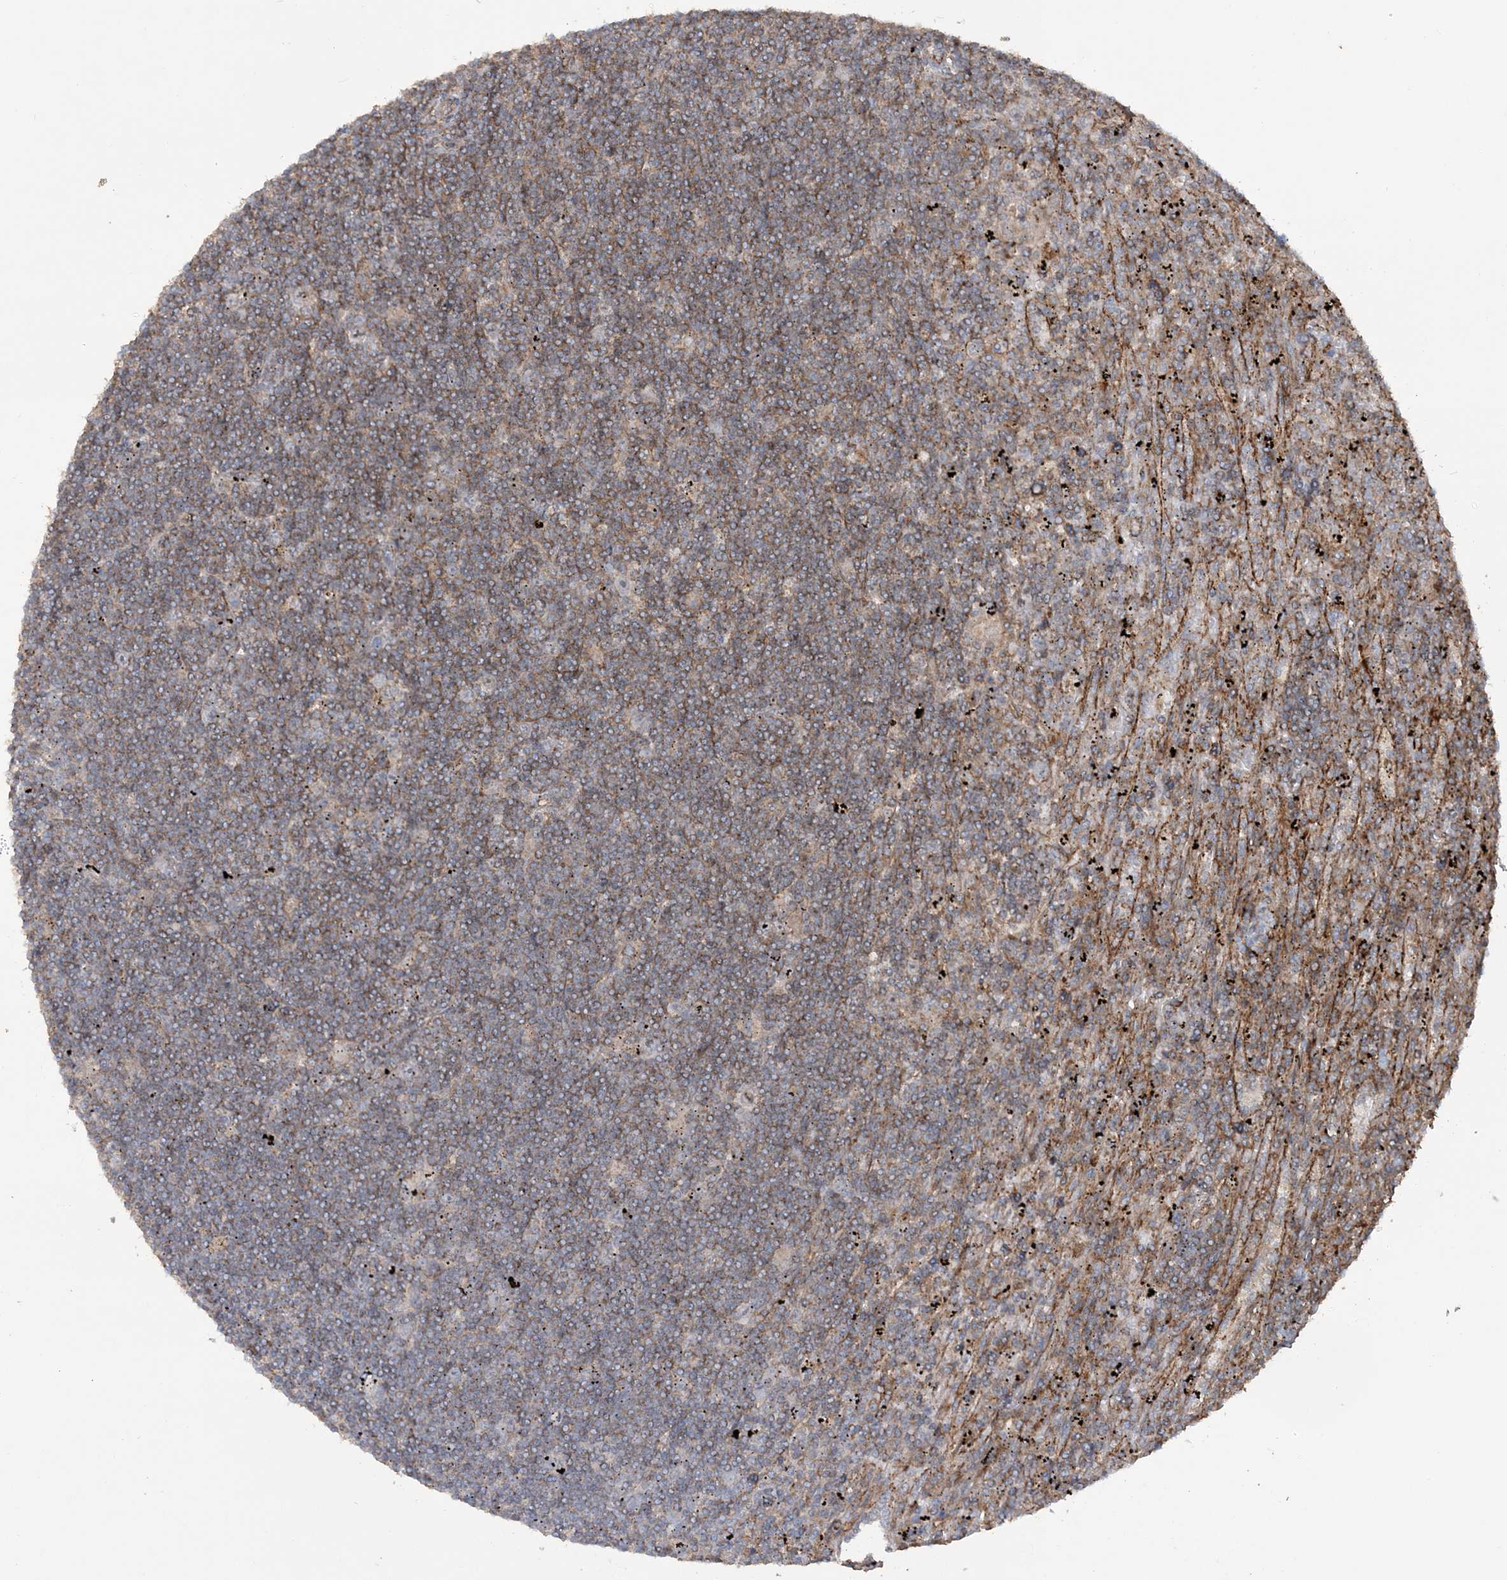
{"staining": {"intensity": "weak", "quantity": "25%-75%", "location": "cytoplasmic/membranous"}, "tissue": "lymphoma", "cell_type": "Tumor cells", "image_type": "cancer", "snomed": [{"axis": "morphology", "description": "Malignant lymphoma, non-Hodgkin's type, Low grade"}, {"axis": "topography", "description": "Spleen"}], "caption": "A brown stain labels weak cytoplasmic/membranous expression of a protein in lymphoma tumor cells. (Stains: DAB (3,3'-diaminobenzidine) in brown, nuclei in blue, Microscopy: brightfield microscopy at high magnification).", "gene": "TTC7A", "patient": {"sex": "male", "age": 76}}